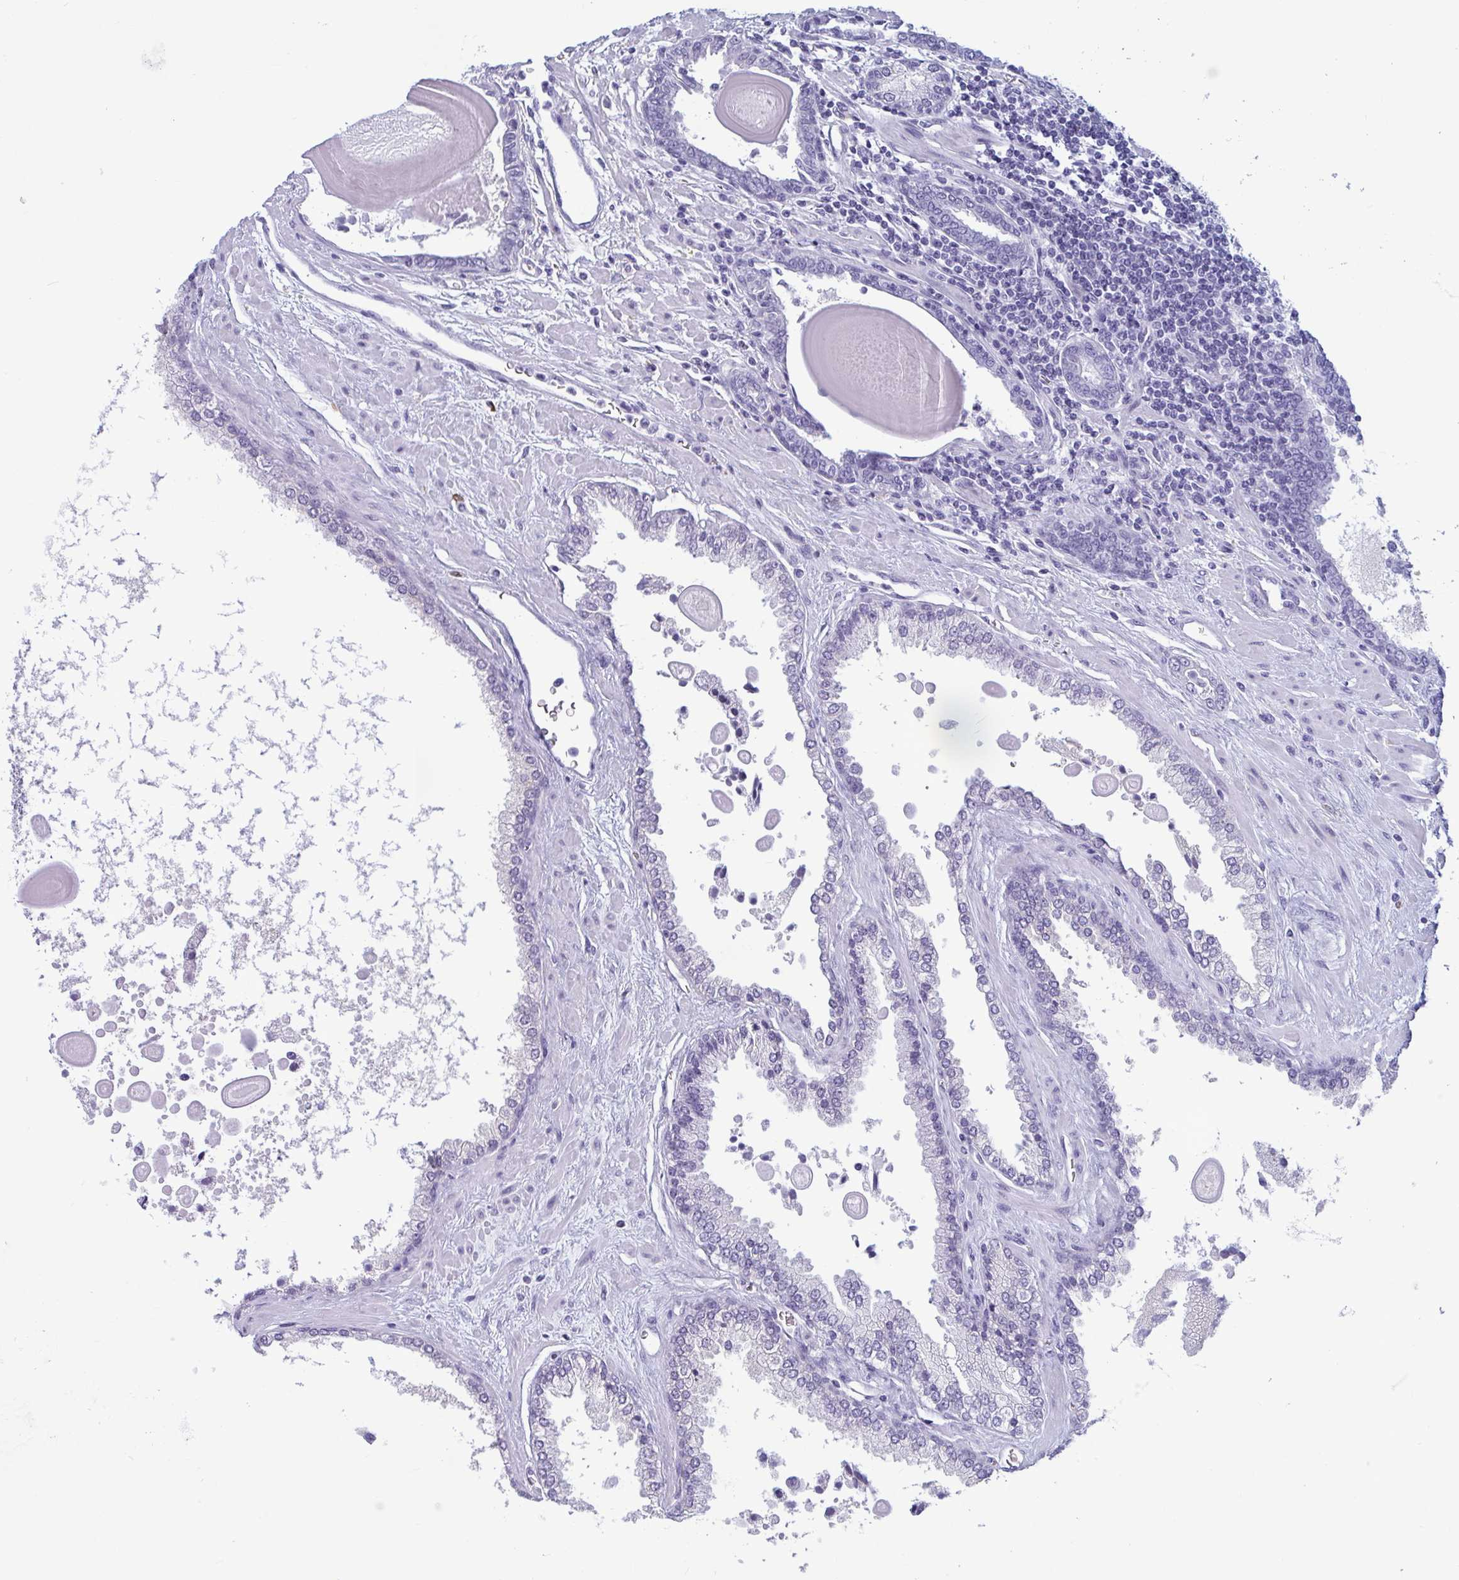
{"staining": {"intensity": "negative", "quantity": "none", "location": "none"}, "tissue": "prostate cancer", "cell_type": "Tumor cells", "image_type": "cancer", "snomed": [{"axis": "morphology", "description": "Adenocarcinoma, Low grade"}, {"axis": "topography", "description": "Prostate"}], "caption": "High magnification brightfield microscopy of low-grade adenocarcinoma (prostate) stained with DAB (brown) and counterstained with hematoxylin (blue): tumor cells show no significant staining.", "gene": "ANKRD60", "patient": {"sex": "male", "age": 67}}